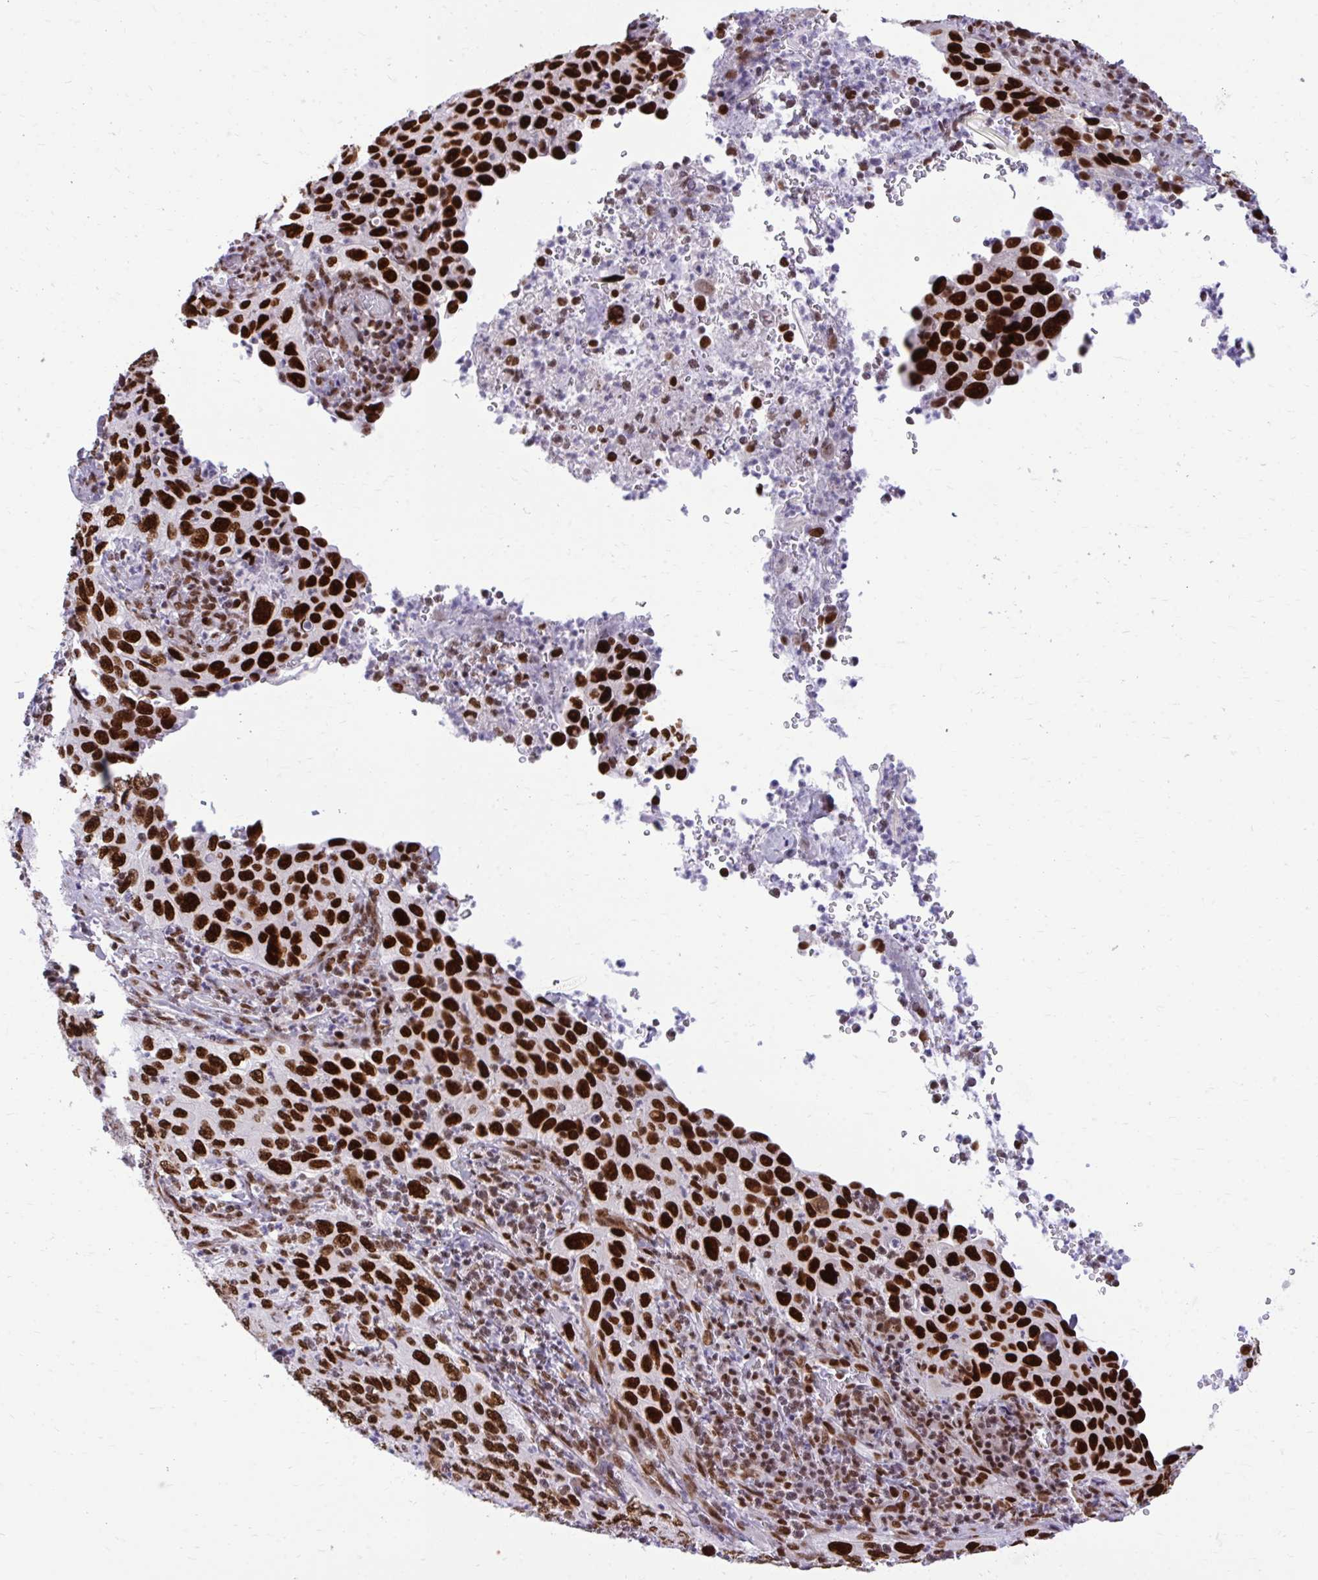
{"staining": {"intensity": "strong", "quantity": ">75%", "location": "nuclear"}, "tissue": "cervical cancer", "cell_type": "Tumor cells", "image_type": "cancer", "snomed": [{"axis": "morphology", "description": "Squamous cell carcinoma, NOS"}, {"axis": "topography", "description": "Cervix"}], "caption": "Immunohistochemical staining of cervical cancer displays high levels of strong nuclear protein positivity in approximately >75% of tumor cells. (DAB (3,3'-diaminobenzidine) IHC with brightfield microscopy, high magnification).", "gene": "CDYL", "patient": {"sex": "female", "age": 30}}